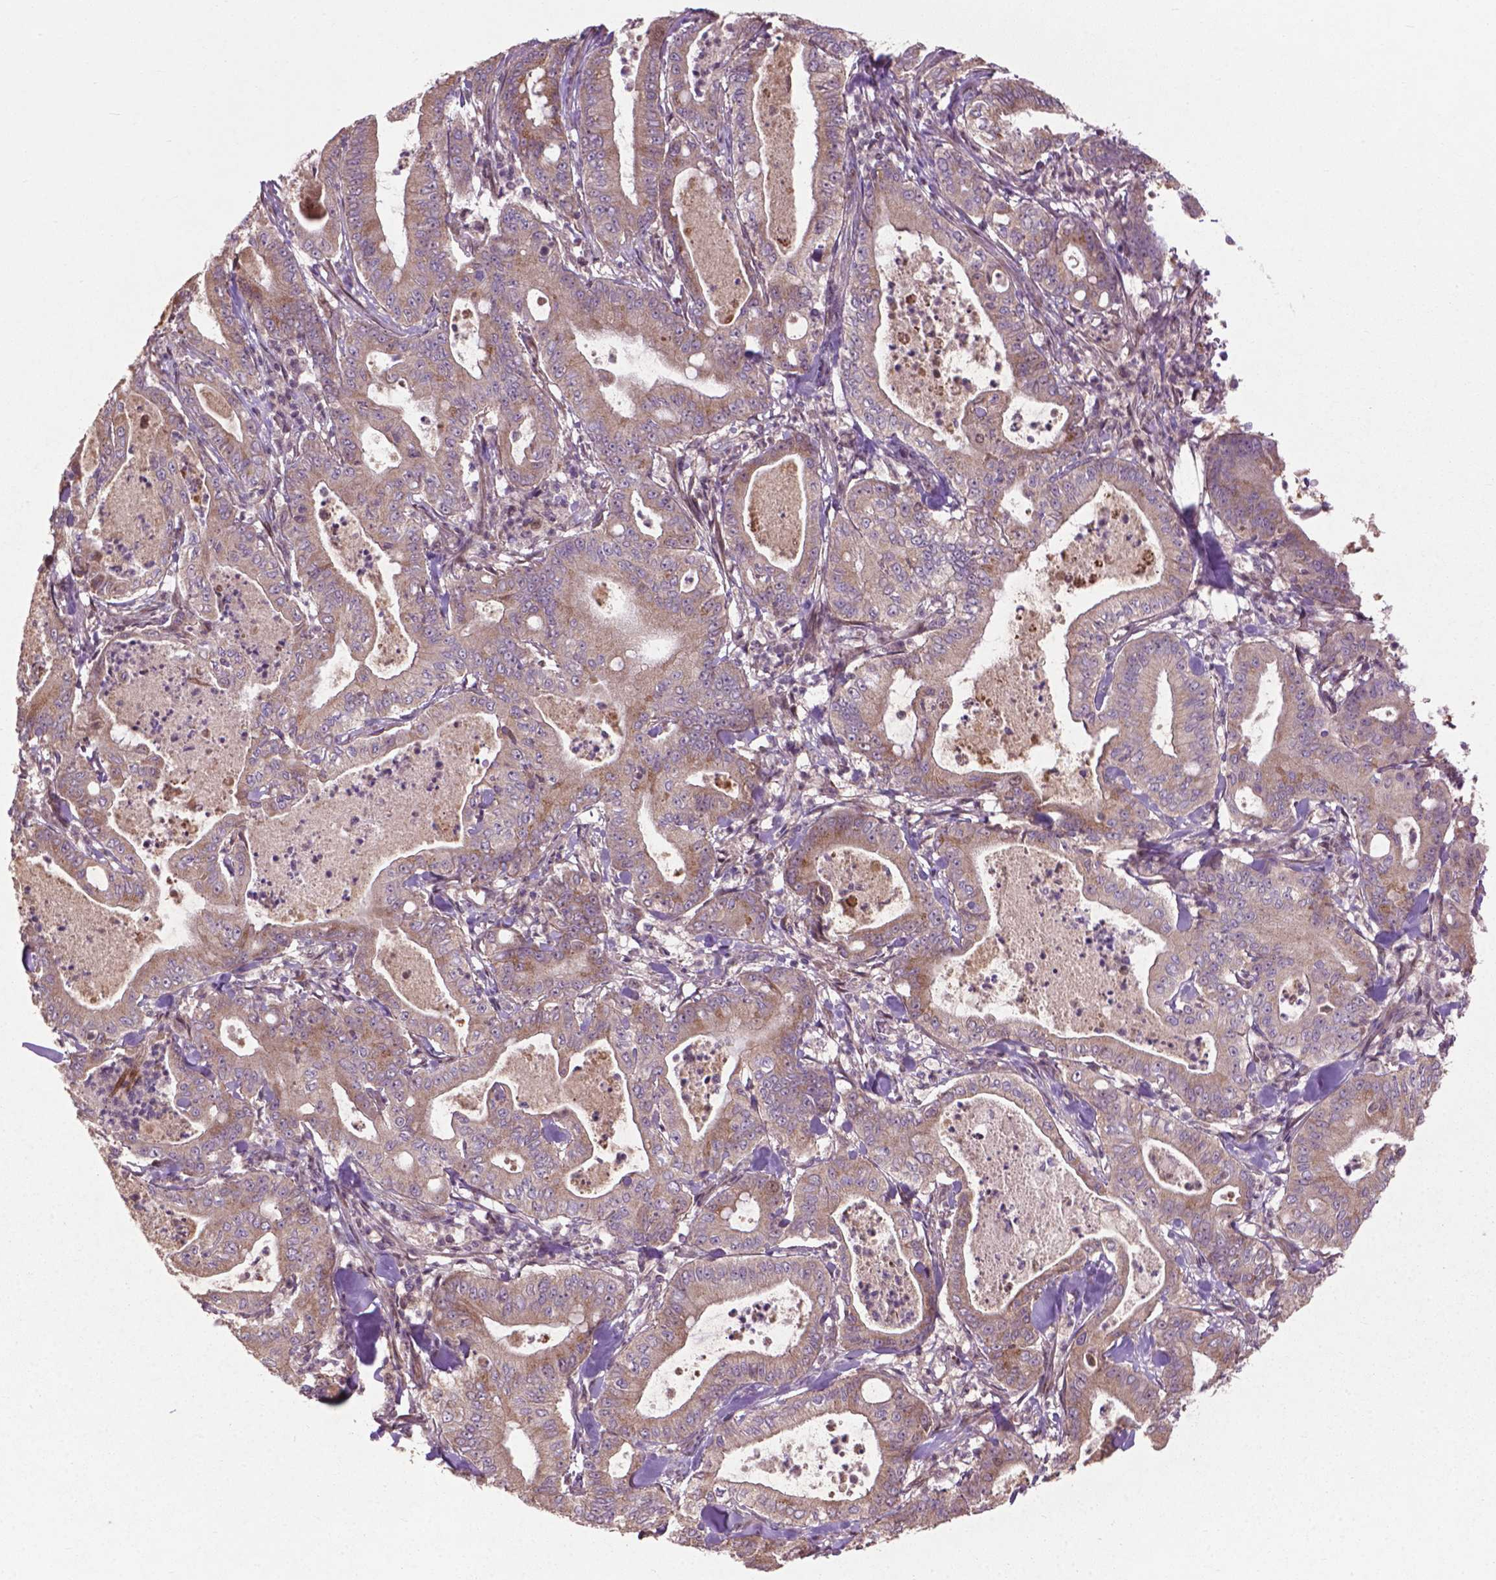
{"staining": {"intensity": "moderate", "quantity": "25%-75%", "location": "cytoplasmic/membranous"}, "tissue": "pancreatic cancer", "cell_type": "Tumor cells", "image_type": "cancer", "snomed": [{"axis": "morphology", "description": "Adenocarcinoma, NOS"}, {"axis": "topography", "description": "Pancreas"}], "caption": "Pancreatic adenocarcinoma stained with a brown dye demonstrates moderate cytoplasmic/membranous positive staining in approximately 25%-75% of tumor cells.", "gene": "B3GALNT2", "patient": {"sex": "male", "age": 71}}